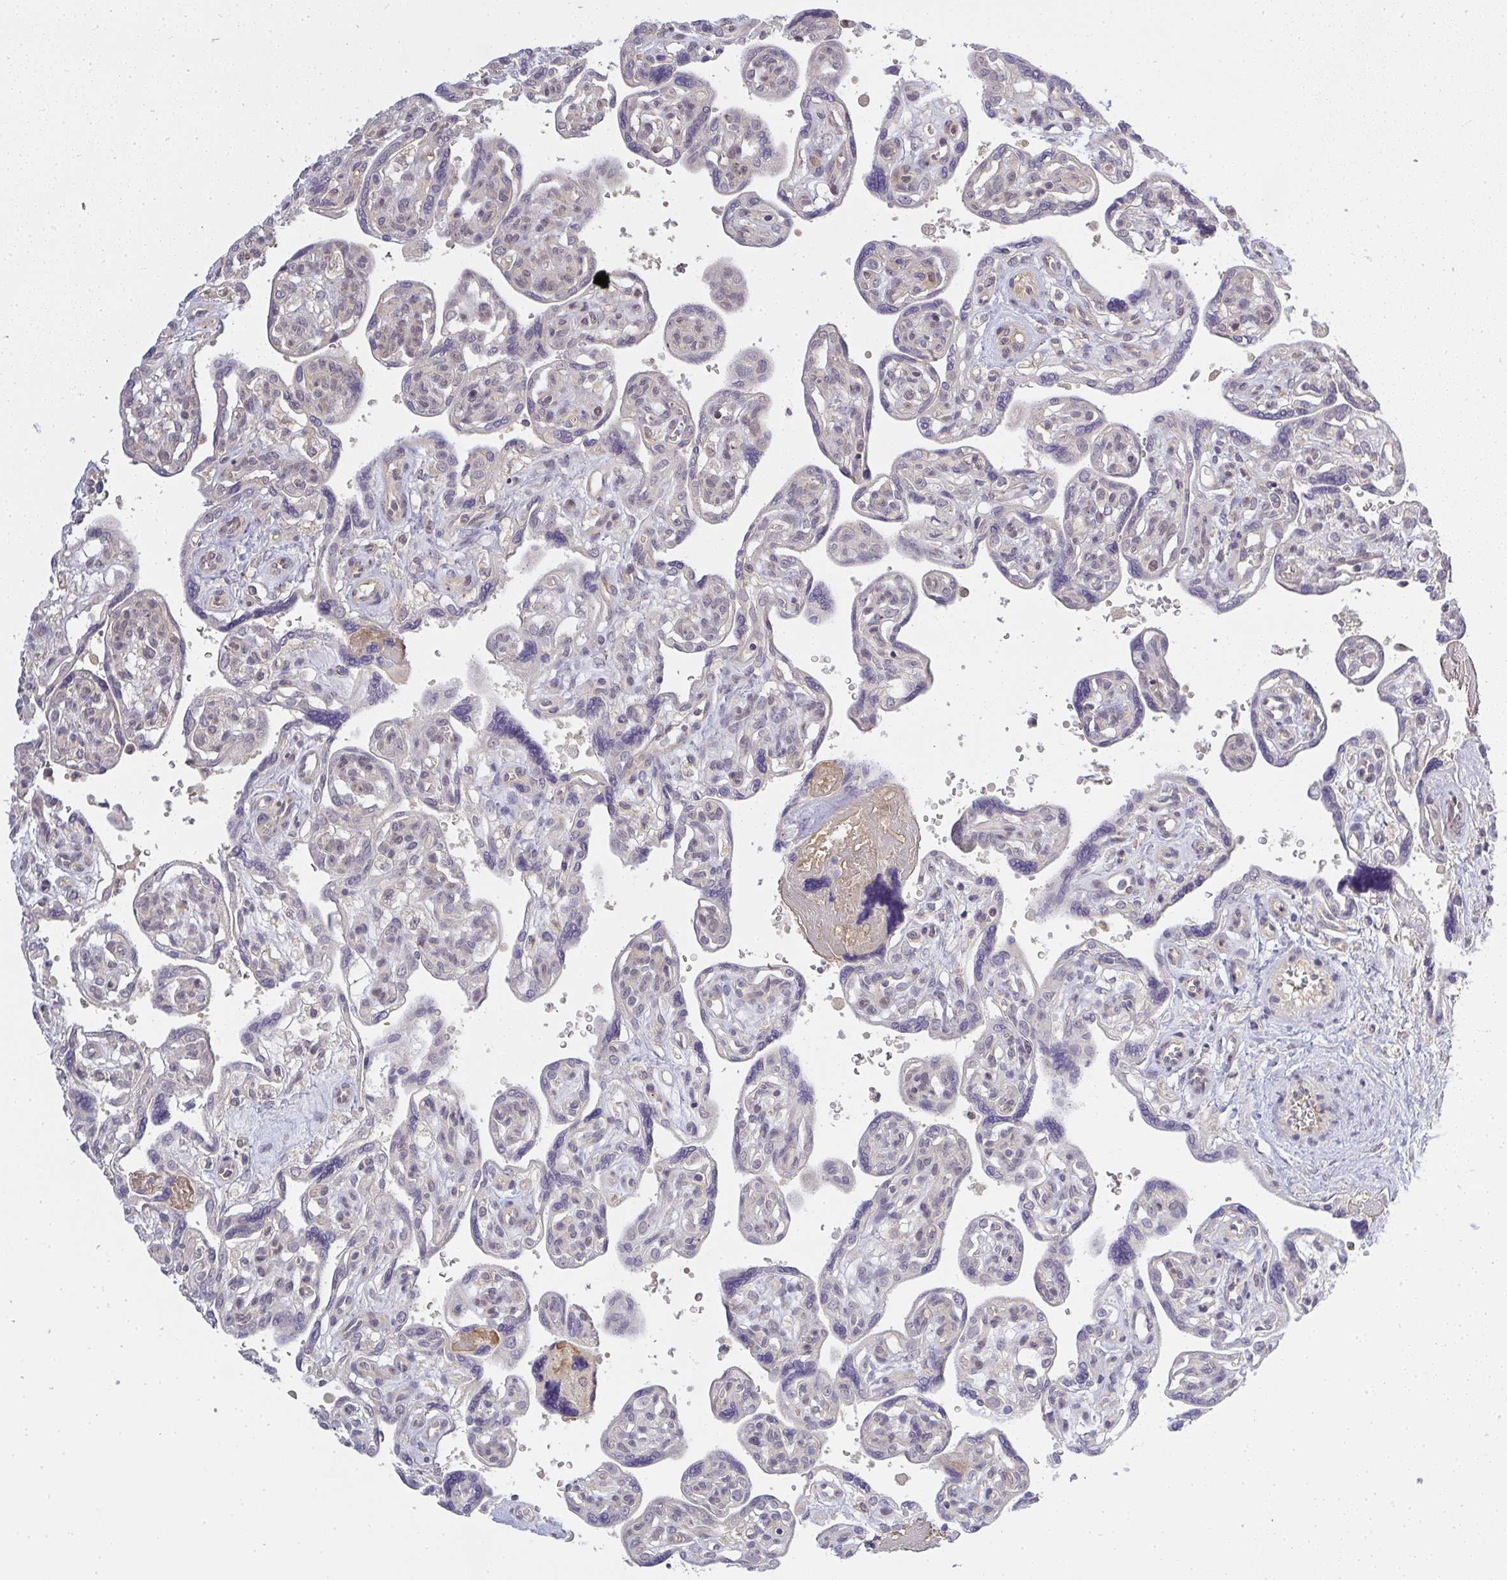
{"staining": {"intensity": "weak", "quantity": "<25%", "location": "cytoplasmic/membranous,nuclear"}, "tissue": "placenta", "cell_type": "Decidual cells", "image_type": "normal", "snomed": [{"axis": "morphology", "description": "Normal tissue, NOS"}, {"axis": "topography", "description": "Placenta"}], "caption": "Protein analysis of unremarkable placenta displays no significant expression in decidual cells.", "gene": "GSDMB", "patient": {"sex": "female", "age": 39}}